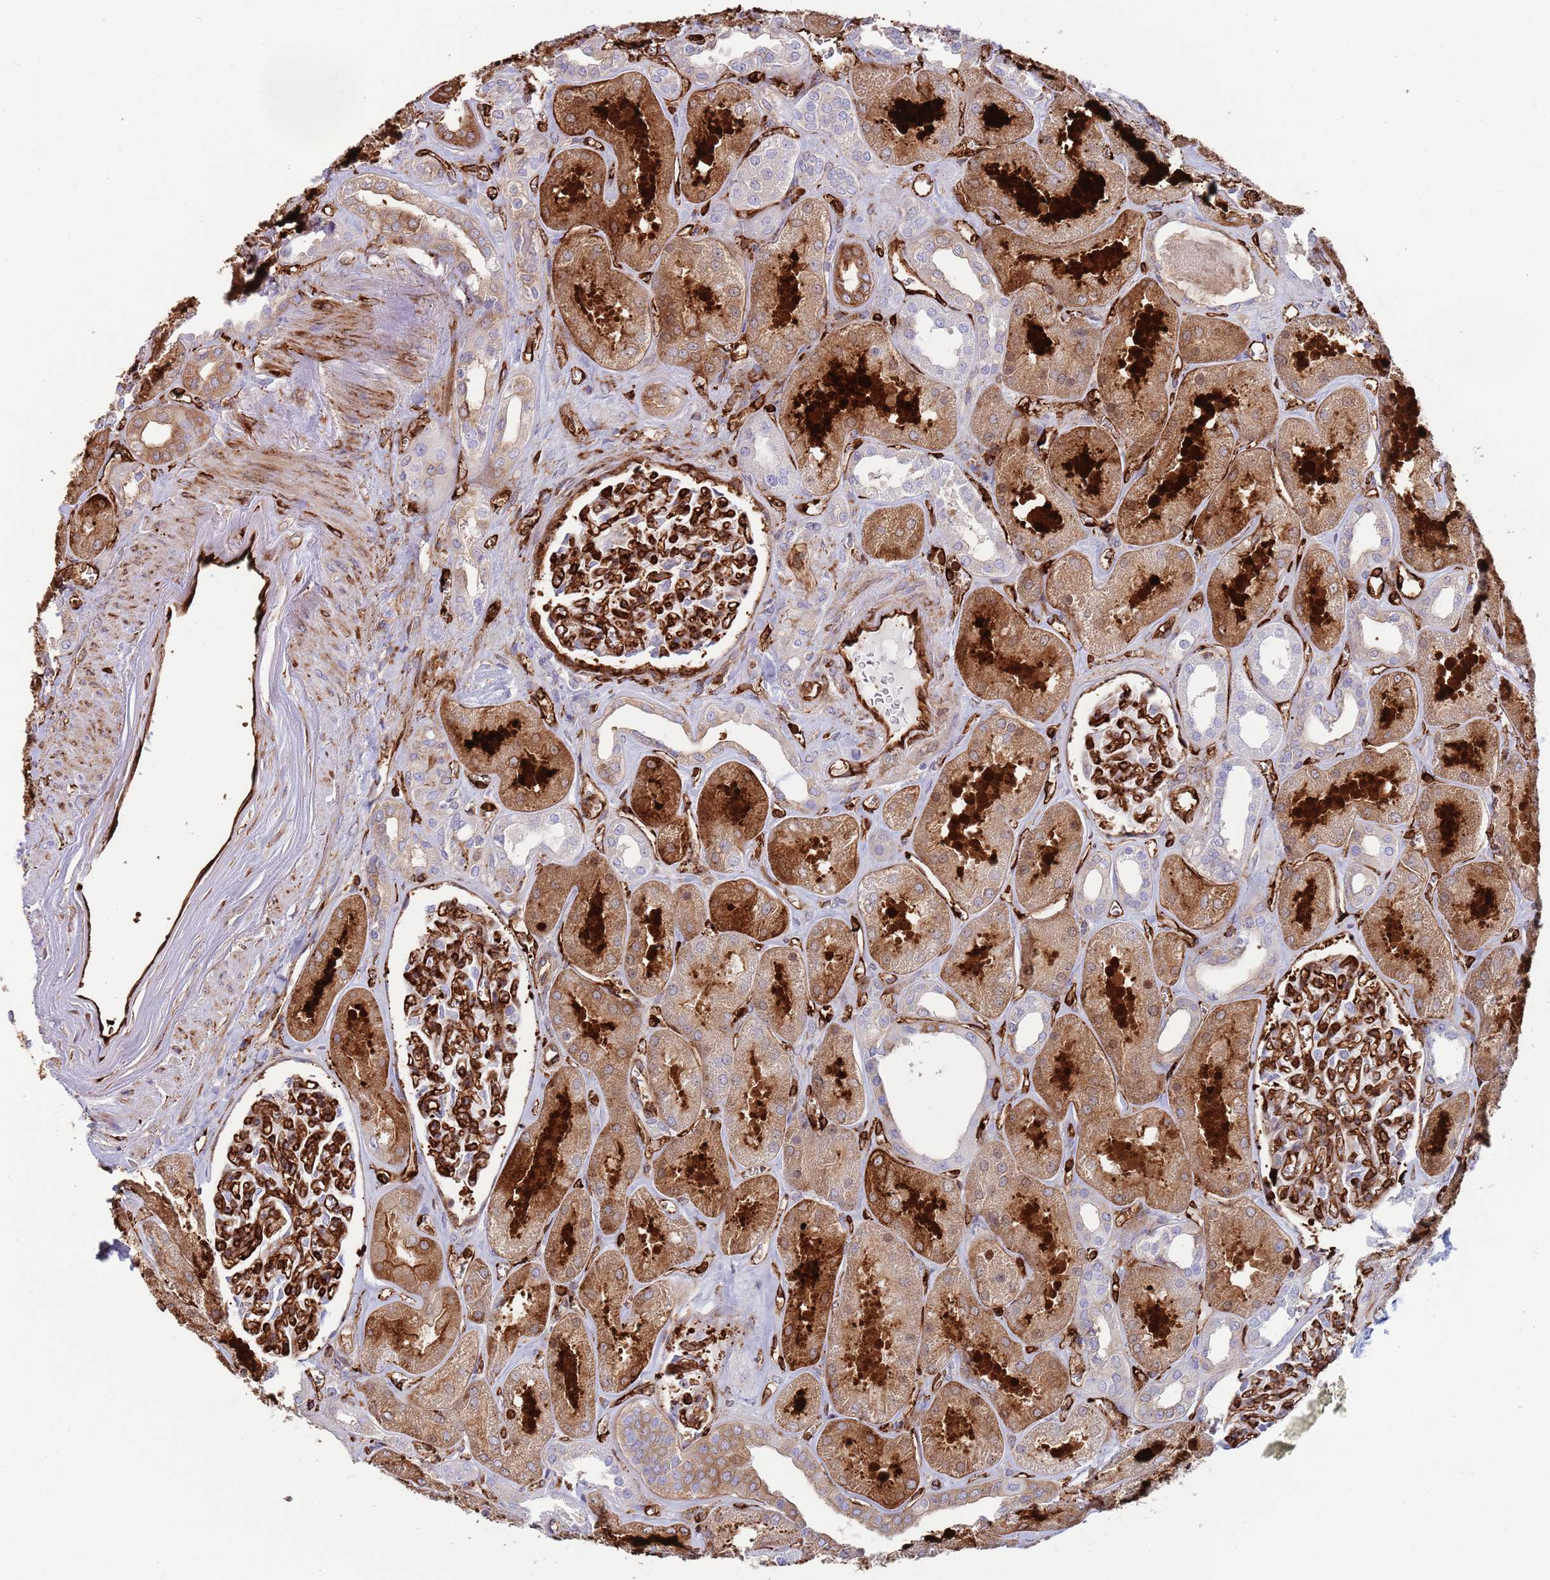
{"staining": {"intensity": "strong", "quantity": "25%-75%", "location": "cytoplasmic/membranous"}, "tissue": "kidney", "cell_type": "Cells in glomeruli", "image_type": "normal", "snomed": [{"axis": "morphology", "description": "Normal tissue, NOS"}, {"axis": "morphology", "description": "Adenocarcinoma, NOS"}, {"axis": "topography", "description": "Kidney"}], "caption": "Normal kidney demonstrates strong cytoplasmic/membranous staining in approximately 25%-75% of cells in glomeruli, visualized by immunohistochemistry. The staining was performed using DAB to visualize the protein expression in brown, while the nuclei were stained in blue with hematoxylin (Magnification: 20x).", "gene": "KBTBD6", "patient": {"sex": "female", "age": 68}}